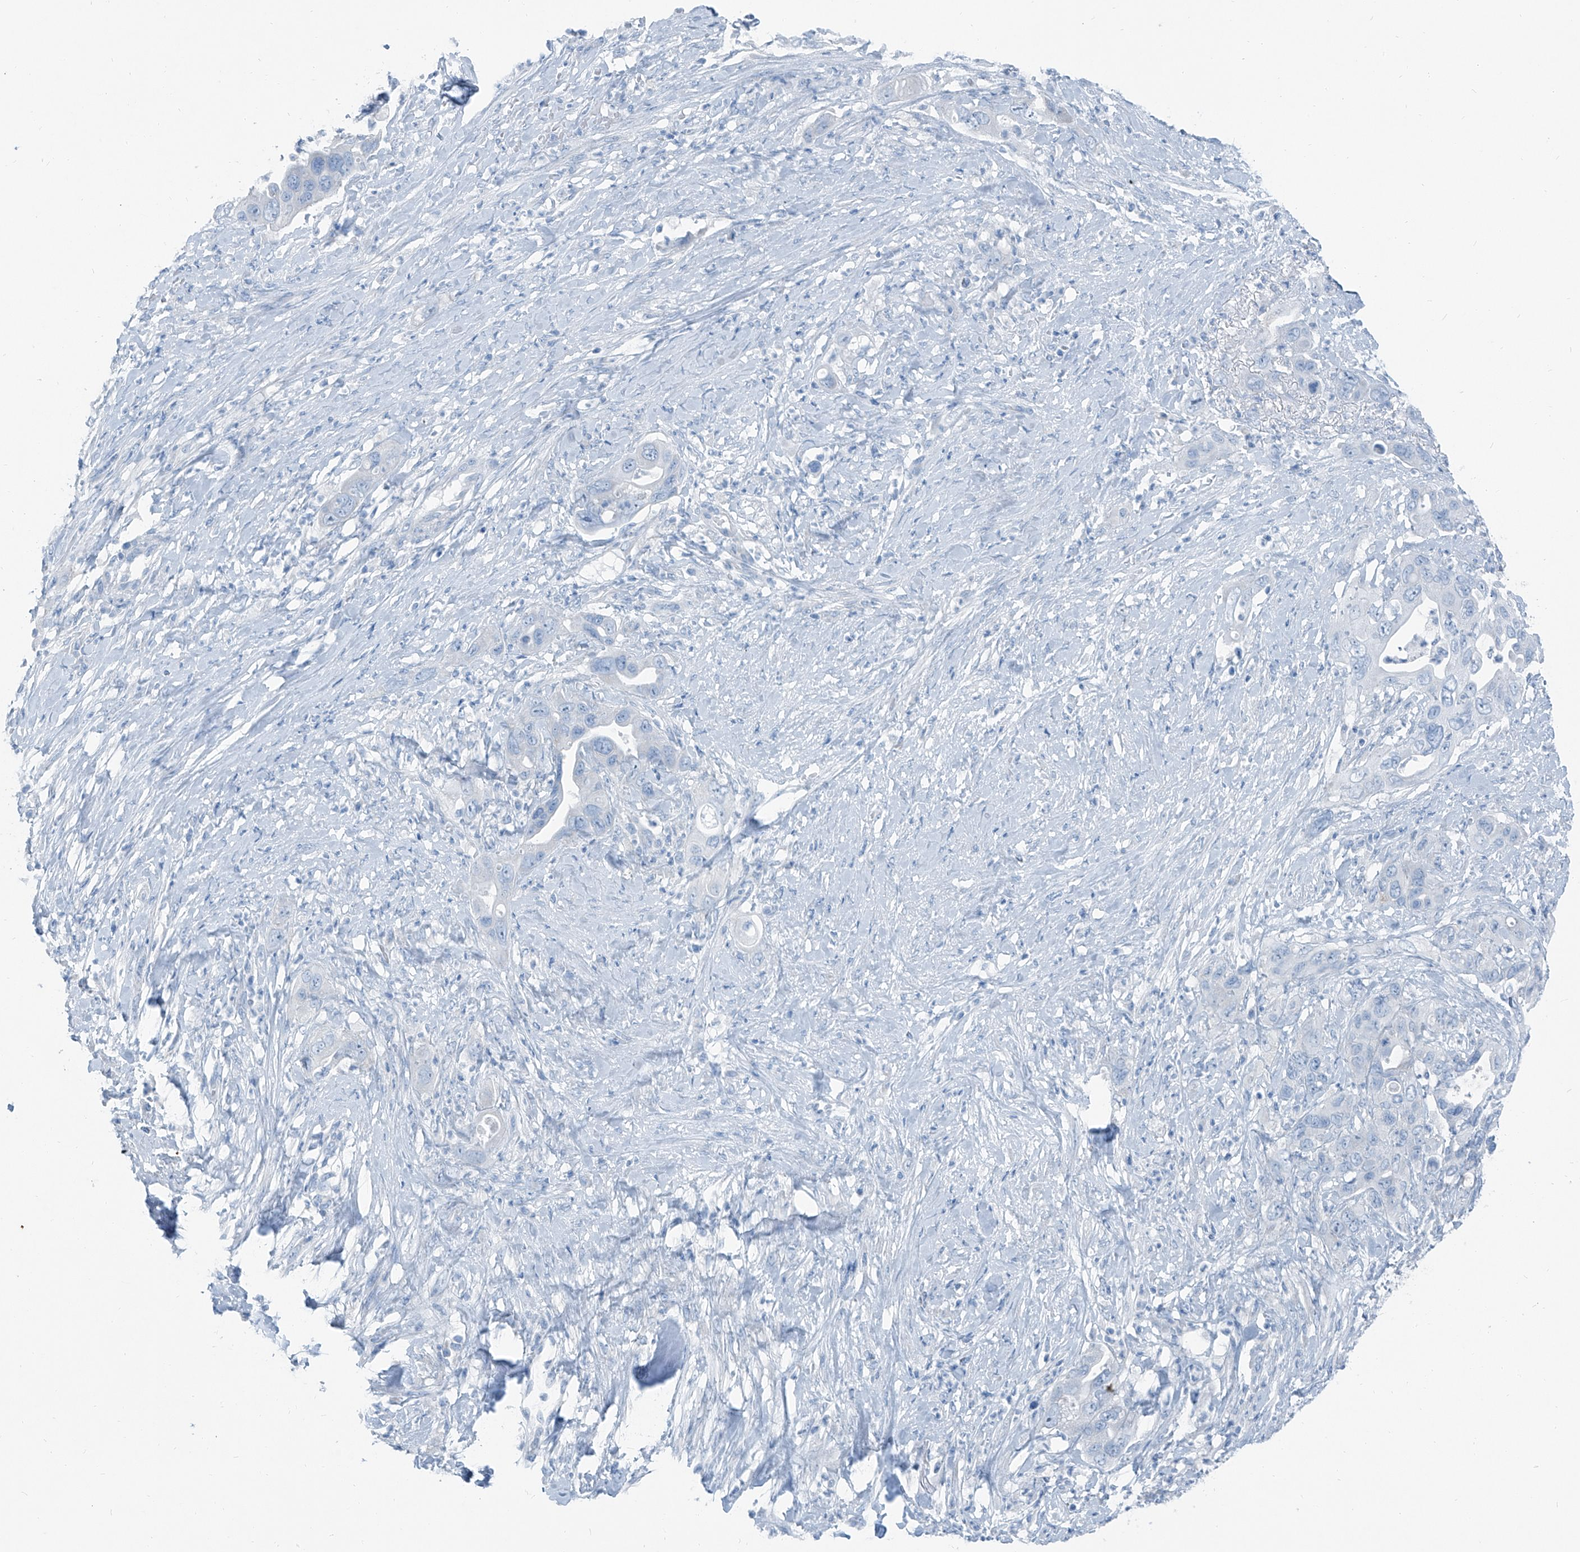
{"staining": {"intensity": "negative", "quantity": "none", "location": "none"}, "tissue": "pancreatic cancer", "cell_type": "Tumor cells", "image_type": "cancer", "snomed": [{"axis": "morphology", "description": "Adenocarcinoma, NOS"}, {"axis": "topography", "description": "Pancreas"}], "caption": "This is an immunohistochemistry (IHC) histopathology image of human adenocarcinoma (pancreatic). There is no positivity in tumor cells.", "gene": "RGN", "patient": {"sex": "female", "age": 71}}